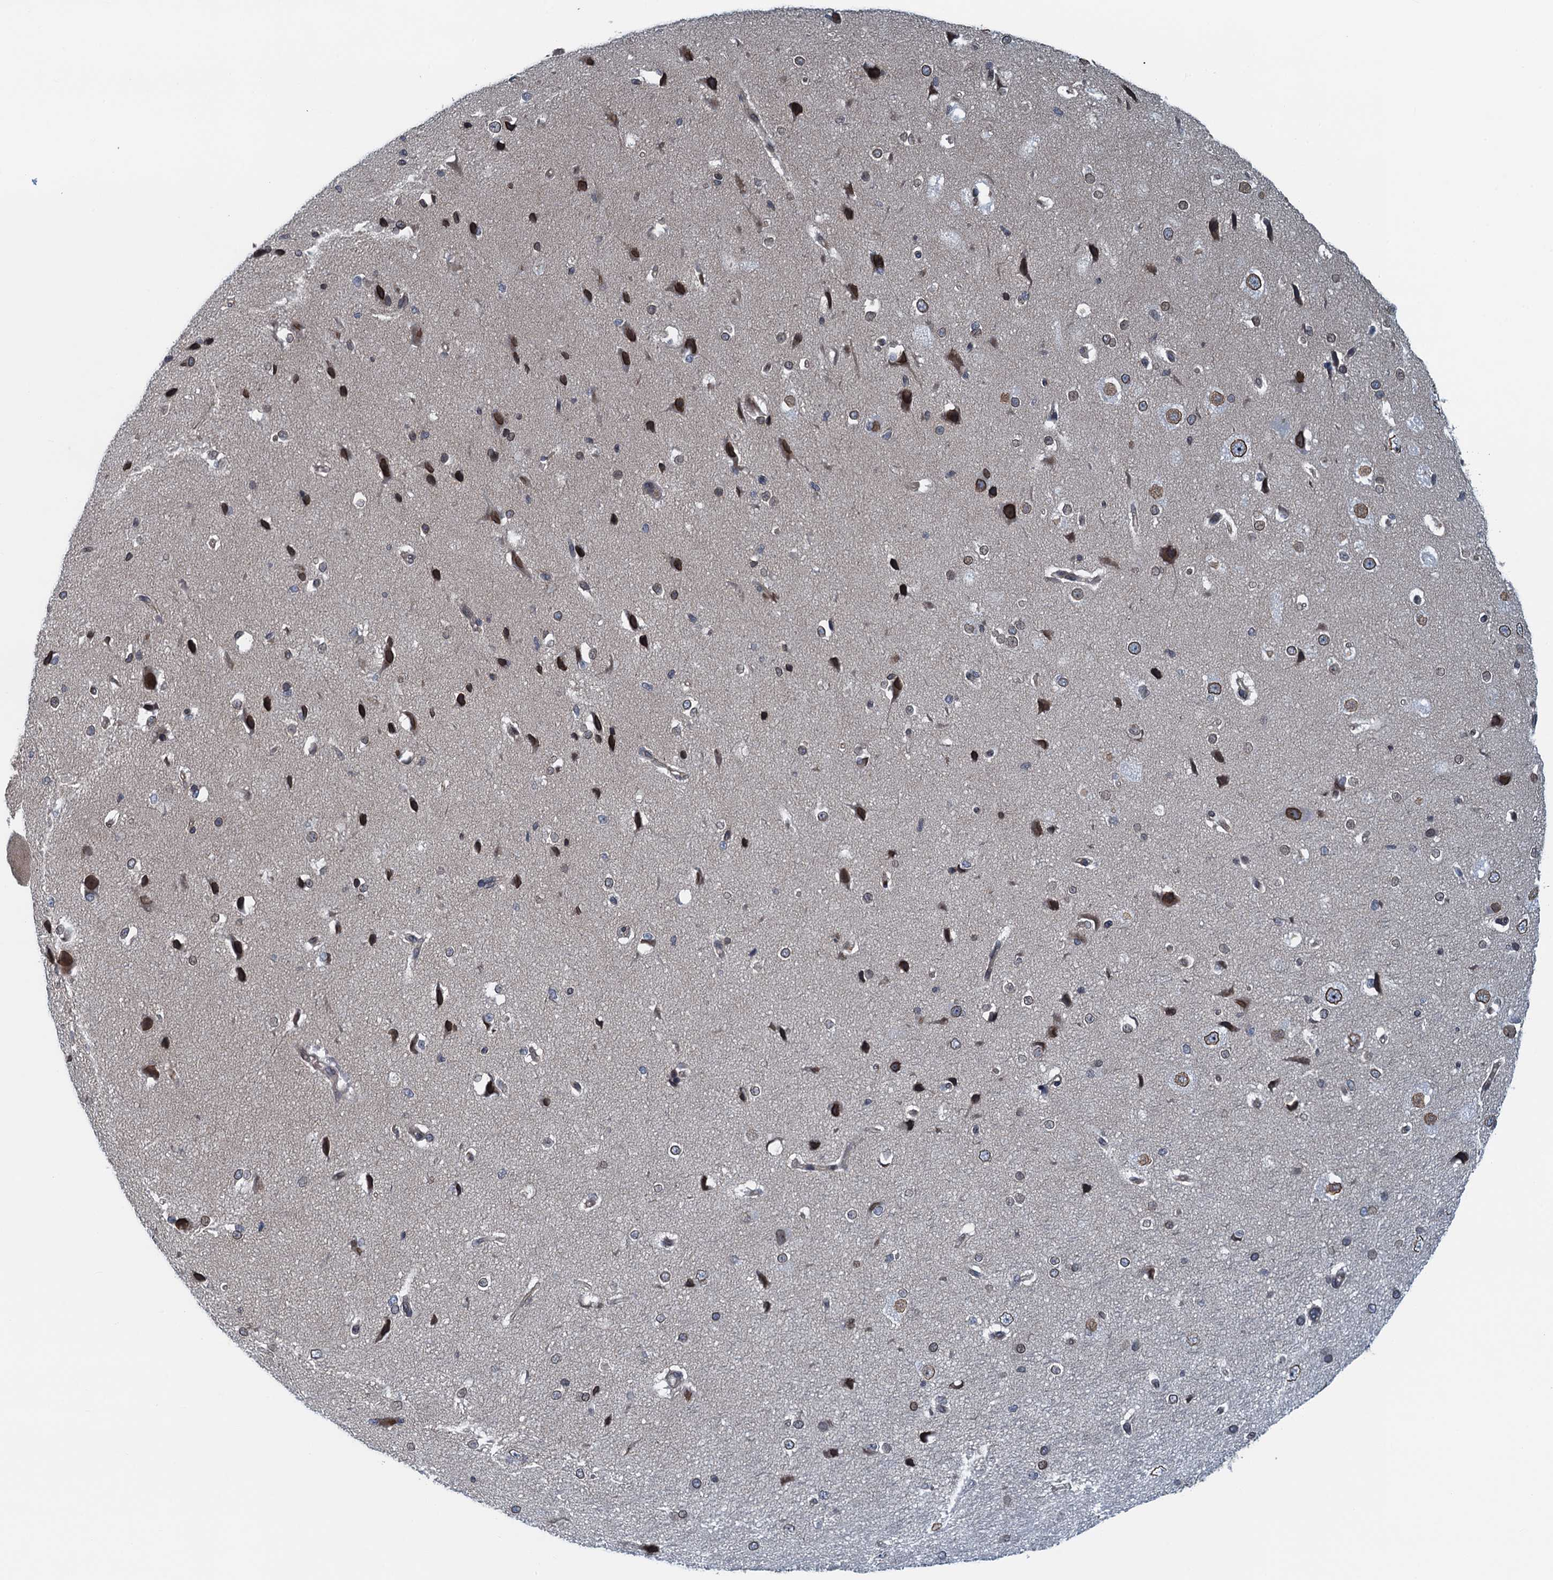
{"staining": {"intensity": "moderate", "quantity": ">75%", "location": "nuclear"}, "tissue": "cerebral cortex", "cell_type": "Endothelial cells", "image_type": "normal", "snomed": [{"axis": "morphology", "description": "Normal tissue, NOS"}, {"axis": "morphology", "description": "Developmental malformation"}, {"axis": "topography", "description": "Cerebral cortex"}], "caption": "Immunohistochemical staining of normal cerebral cortex exhibits medium levels of moderate nuclear expression in approximately >75% of endothelial cells.", "gene": "CCDC34", "patient": {"sex": "female", "age": 30}}